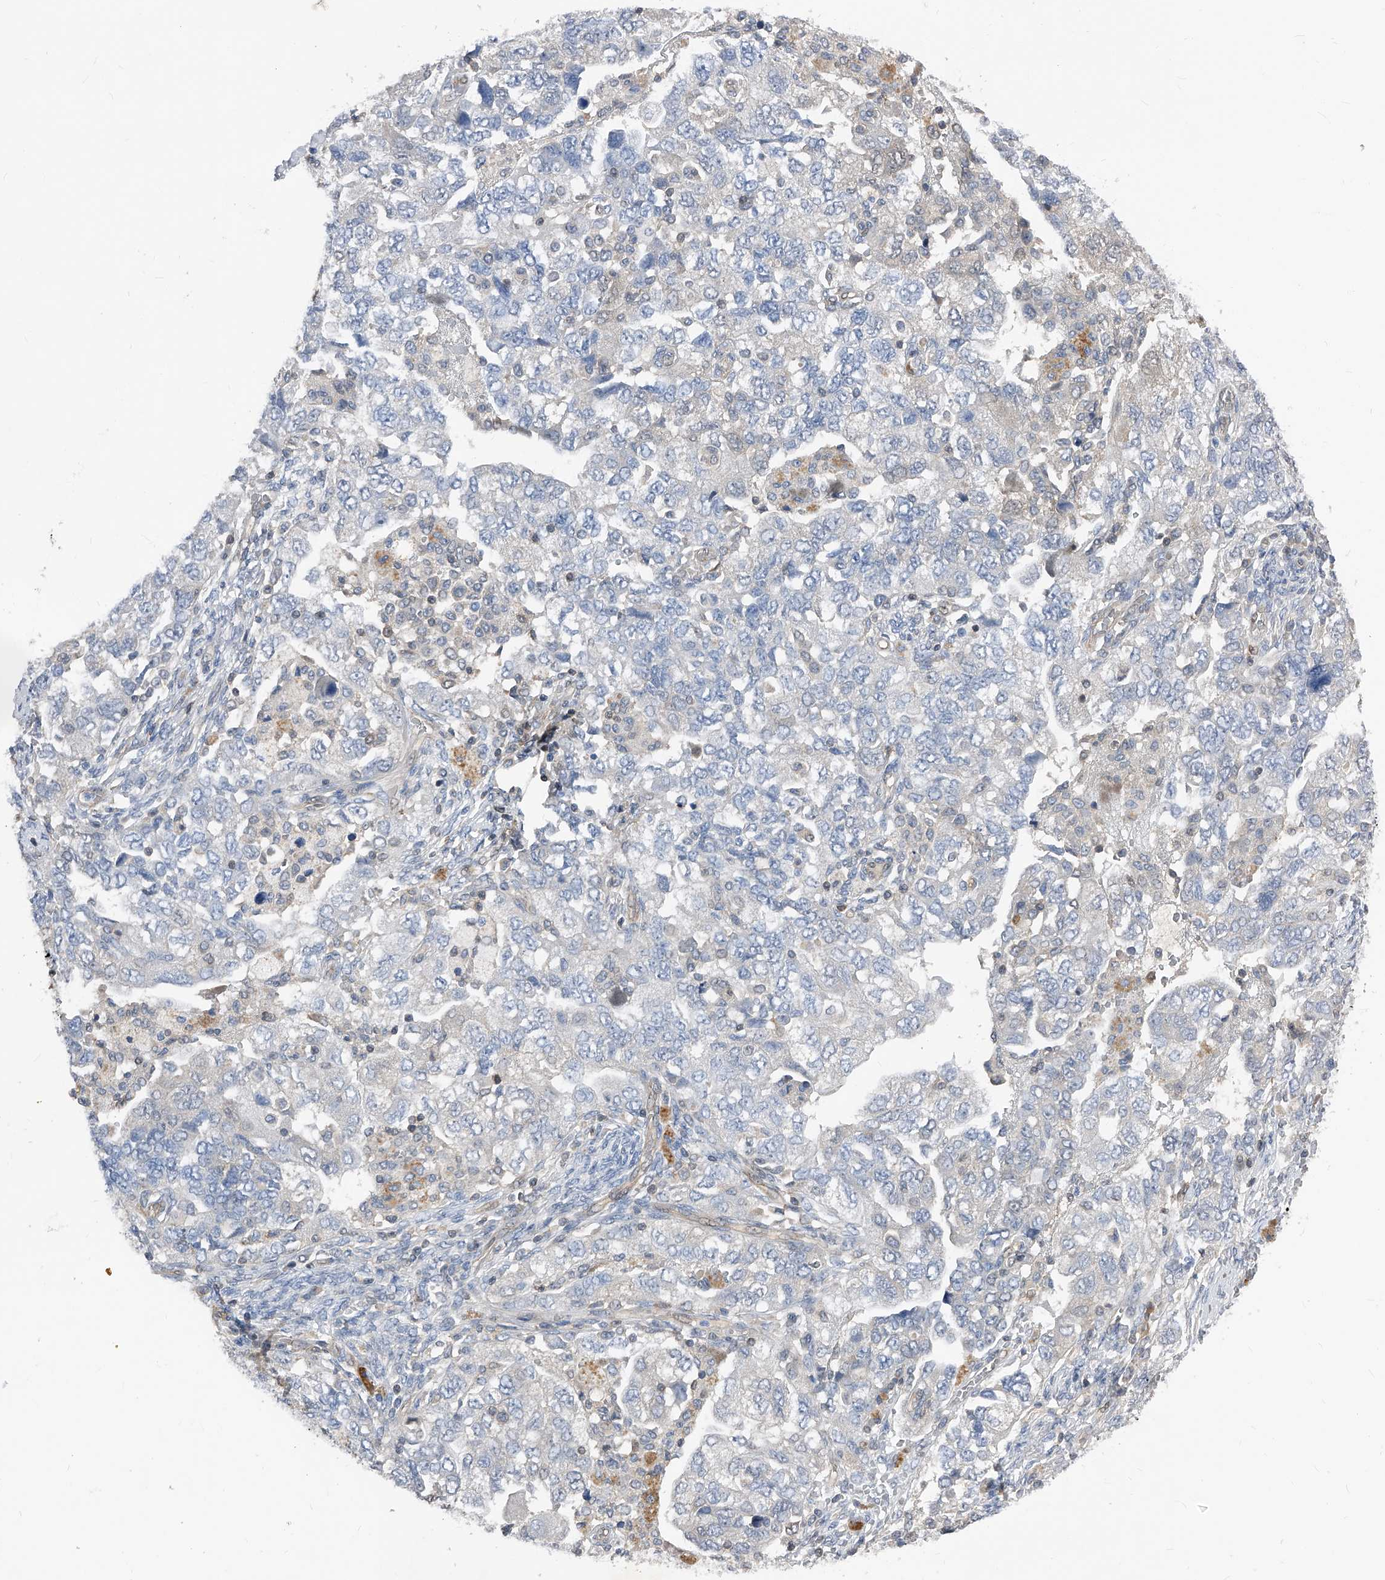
{"staining": {"intensity": "negative", "quantity": "none", "location": "none"}, "tissue": "ovarian cancer", "cell_type": "Tumor cells", "image_type": "cancer", "snomed": [{"axis": "morphology", "description": "Carcinoma, NOS"}, {"axis": "morphology", "description": "Cystadenocarcinoma, serous, NOS"}, {"axis": "topography", "description": "Ovary"}], "caption": "This is a photomicrograph of immunohistochemistry (IHC) staining of ovarian cancer (carcinoma), which shows no expression in tumor cells. The staining is performed using DAB brown chromogen with nuclei counter-stained in using hematoxylin.", "gene": "MAP2K6", "patient": {"sex": "female", "age": 69}}